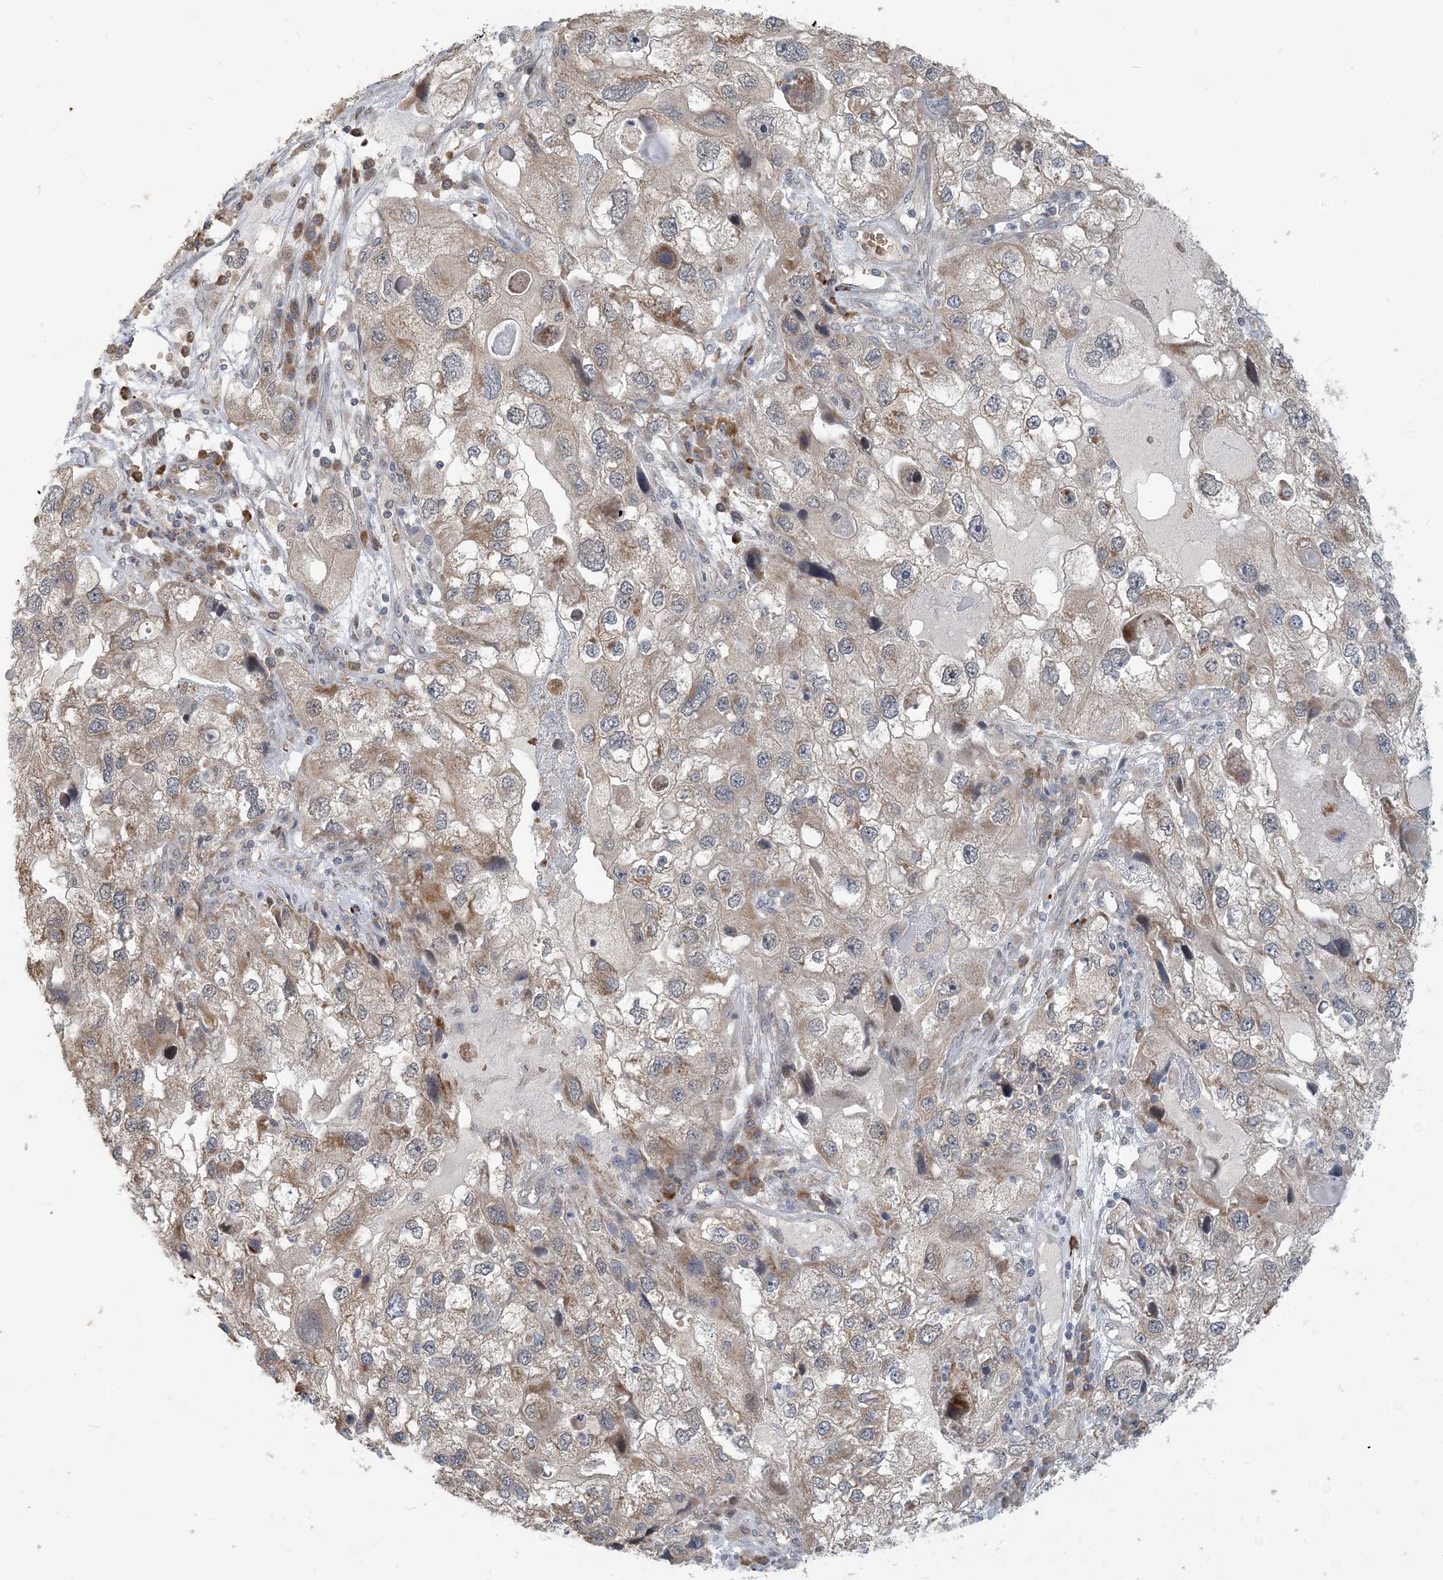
{"staining": {"intensity": "moderate", "quantity": "<25%", "location": "cytoplasmic/membranous"}, "tissue": "endometrial cancer", "cell_type": "Tumor cells", "image_type": "cancer", "snomed": [{"axis": "morphology", "description": "Adenocarcinoma, NOS"}, {"axis": "topography", "description": "Endometrium"}], "caption": "Moderate cytoplasmic/membranous staining for a protein is appreciated in approximately <25% of tumor cells of endometrial cancer using immunohistochemistry (IHC).", "gene": "PUSL1", "patient": {"sex": "female", "age": 49}}